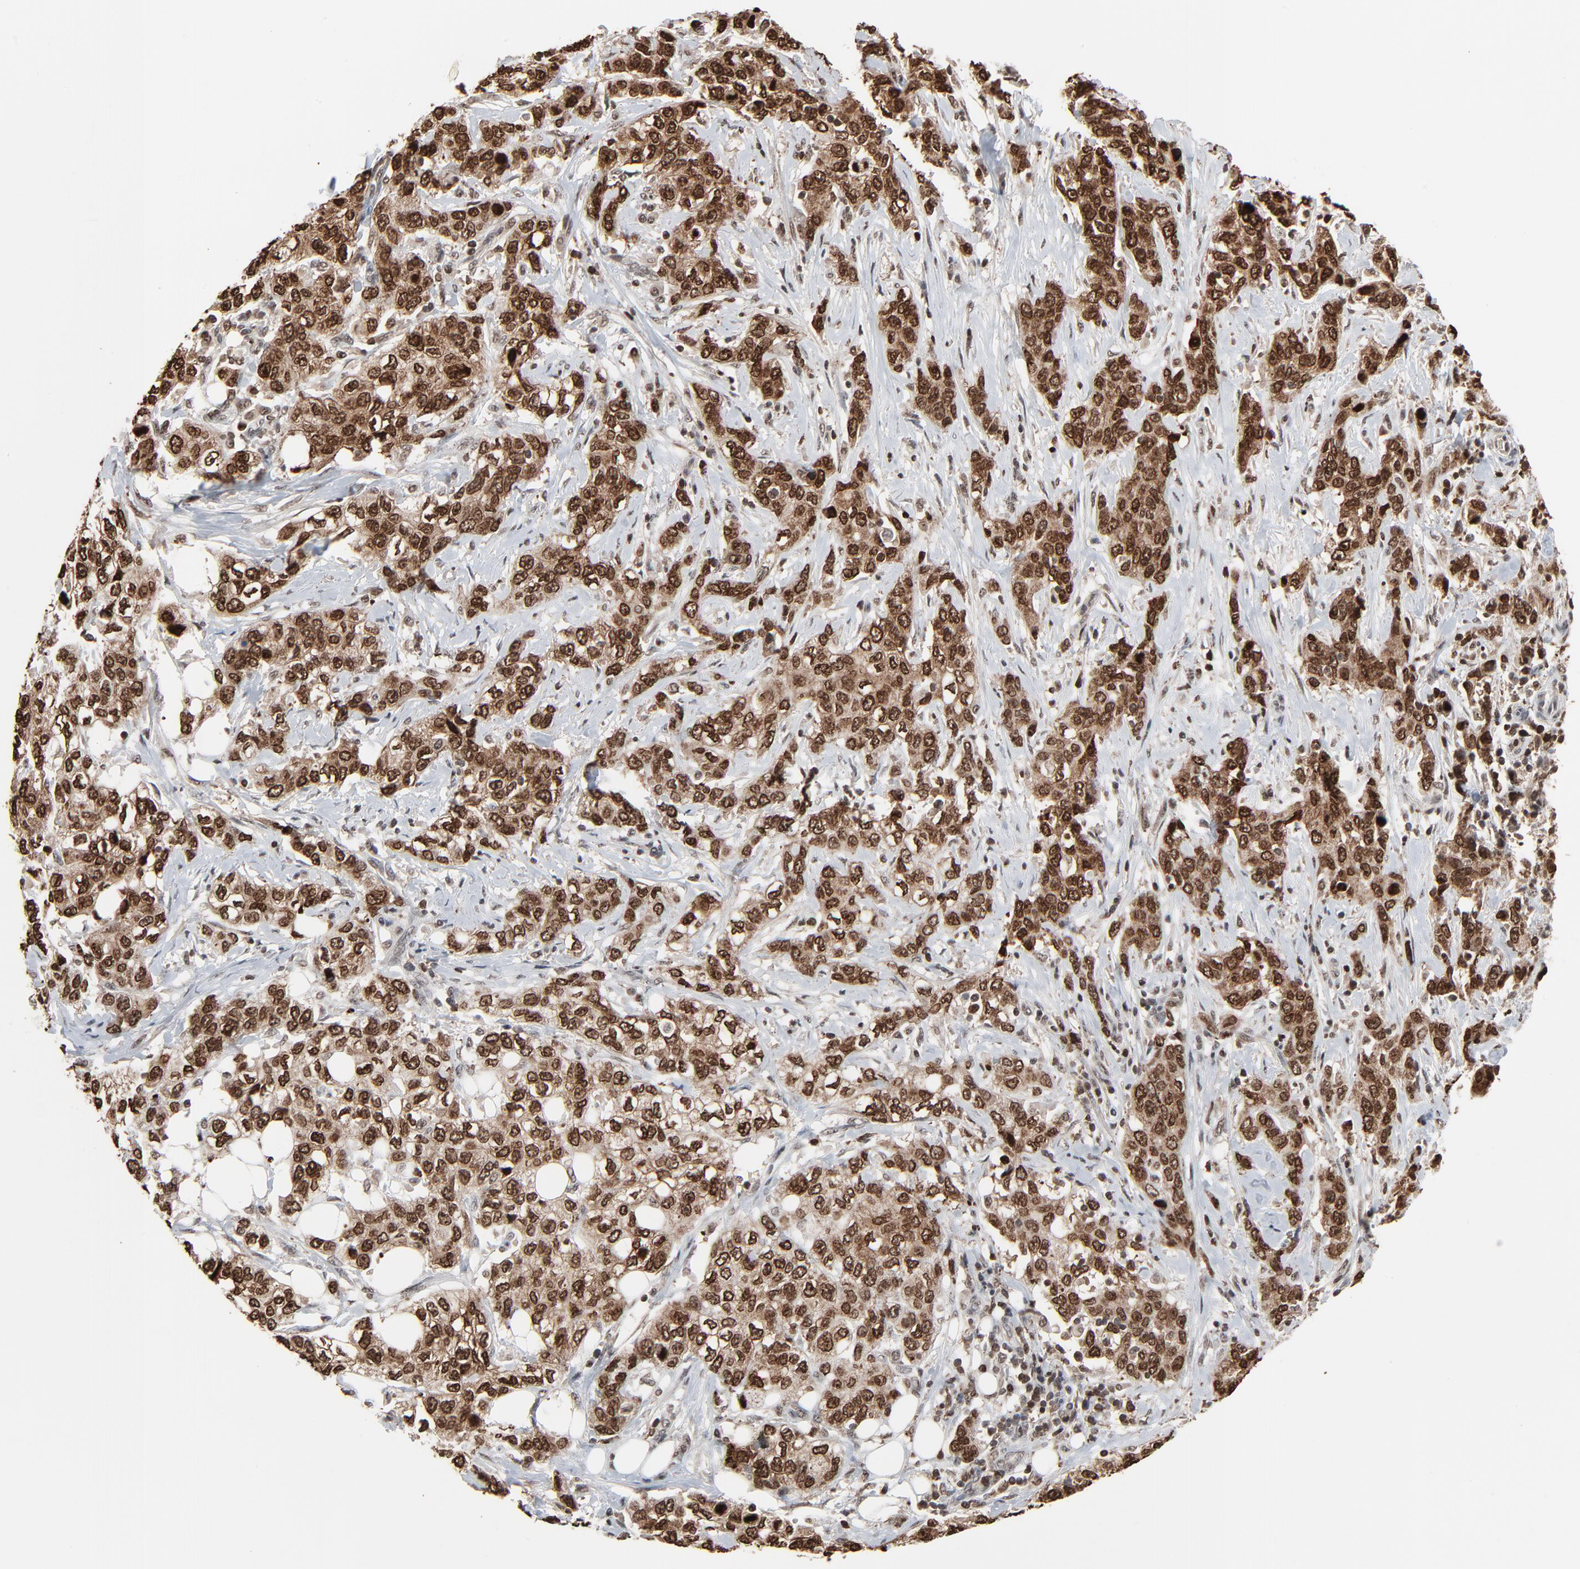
{"staining": {"intensity": "strong", "quantity": ">75%", "location": "cytoplasmic/membranous,nuclear"}, "tissue": "stomach cancer", "cell_type": "Tumor cells", "image_type": "cancer", "snomed": [{"axis": "morphology", "description": "Adenocarcinoma, NOS"}, {"axis": "topography", "description": "Stomach"}], "caption": "There is high levels of strong cytoplasmic/membranous and nuclear expression in tumor cells of adenocarcinoma (stomach), as demonstrated by immunohistochemical staining (brown color).", "gene": "RPS6KA3", "patient": {"sex": "male", "age": 48}}